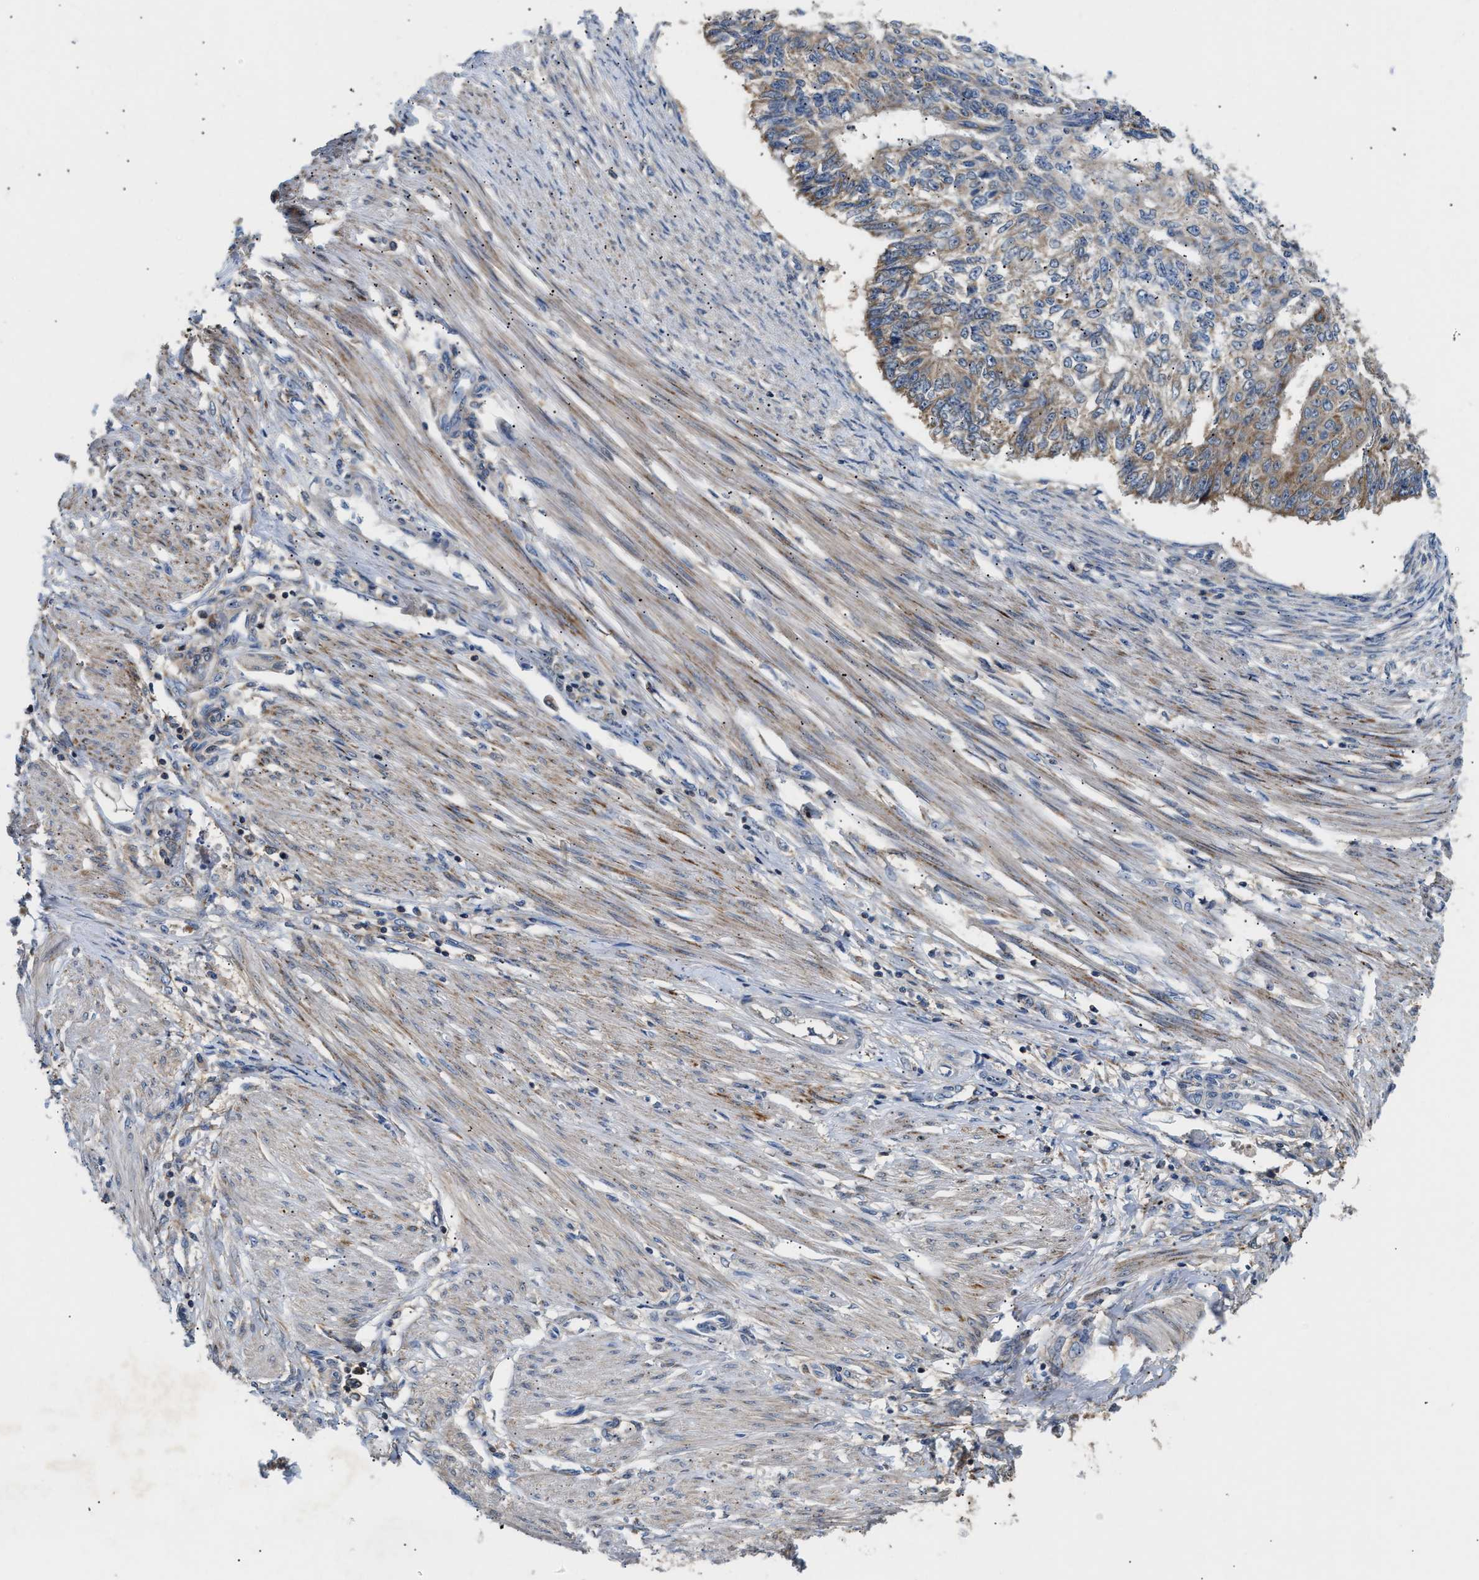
{"staining": {"intensity": "weak", "quantity": "<25%", "location": "cytoplasmic/membranous"}, "tissue": "endometrial cancer", "cell_type": "Tumor cells", "image_type": "cancer", "snomed": [{"axis": "morphology", "description": "Adenocarcinoma, NOS"}, {"axis": "topography", "description": "Endometrium"}], "caption": "Human endometrial cancer stained for a protein using IHC shows no staining in tumor cells.", "gene": "CCM2", "patient": {"sex": "female", "age": 32}}